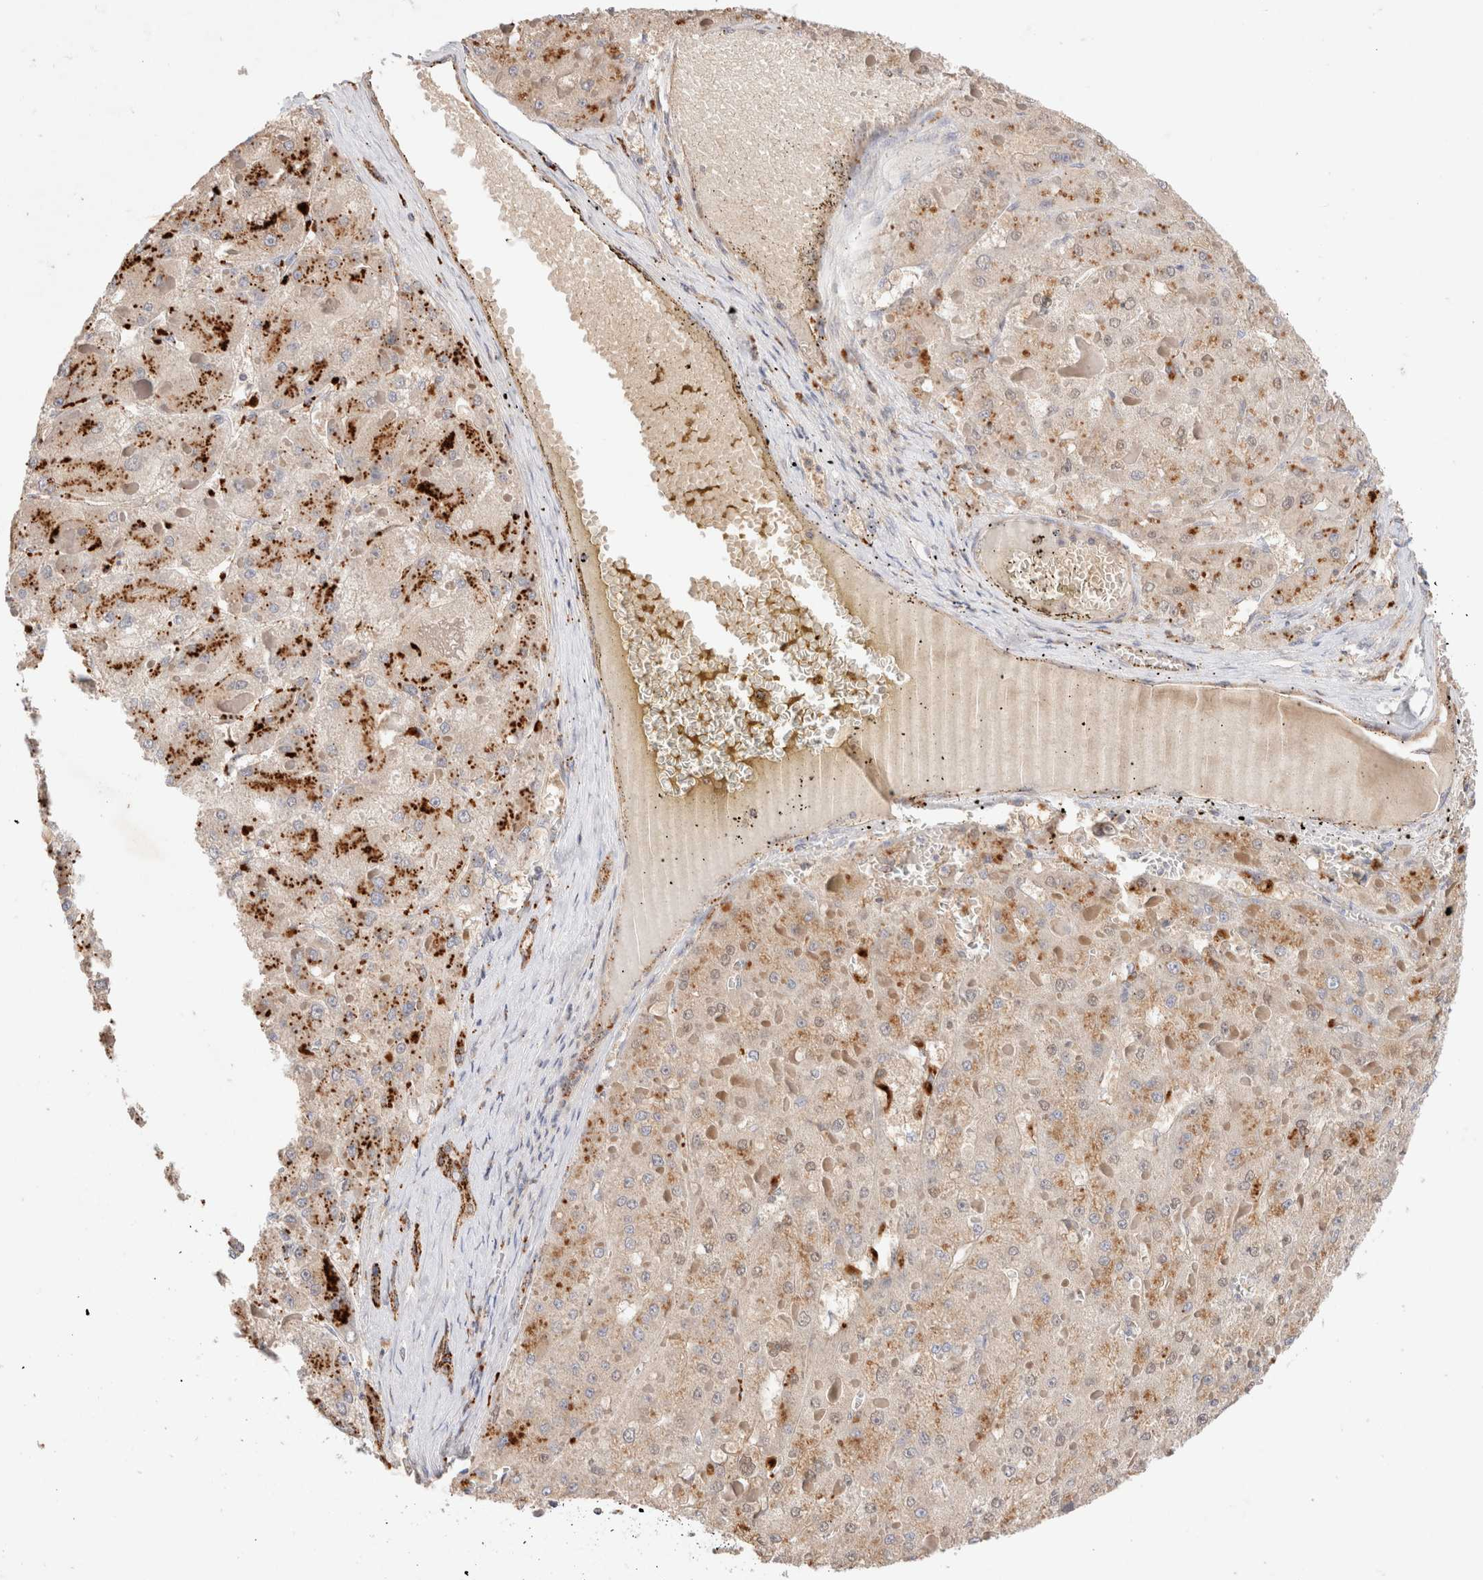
{"staining": {"intensity": "moderate", "quantity": ">75%", "location": "cytoplasmic/membranous"}, "tissue": "liver cancer", "cell_type": "Tumor cells", "image_type": "cancer", "snomed": [{"axis": "morphology", "description": "Carcinoma, Hepatocellular, NOS"}, {"axis": "topography", "description": "Liver"}], "caption": "Tumor cells display medium levels of moderate cytoplasmic/membranous positivity in approximately >75% of cells in hepatocellular carcinoma (liver).", "gene": "RABEPK", "patient": {"sex": "female", "age": 73}}